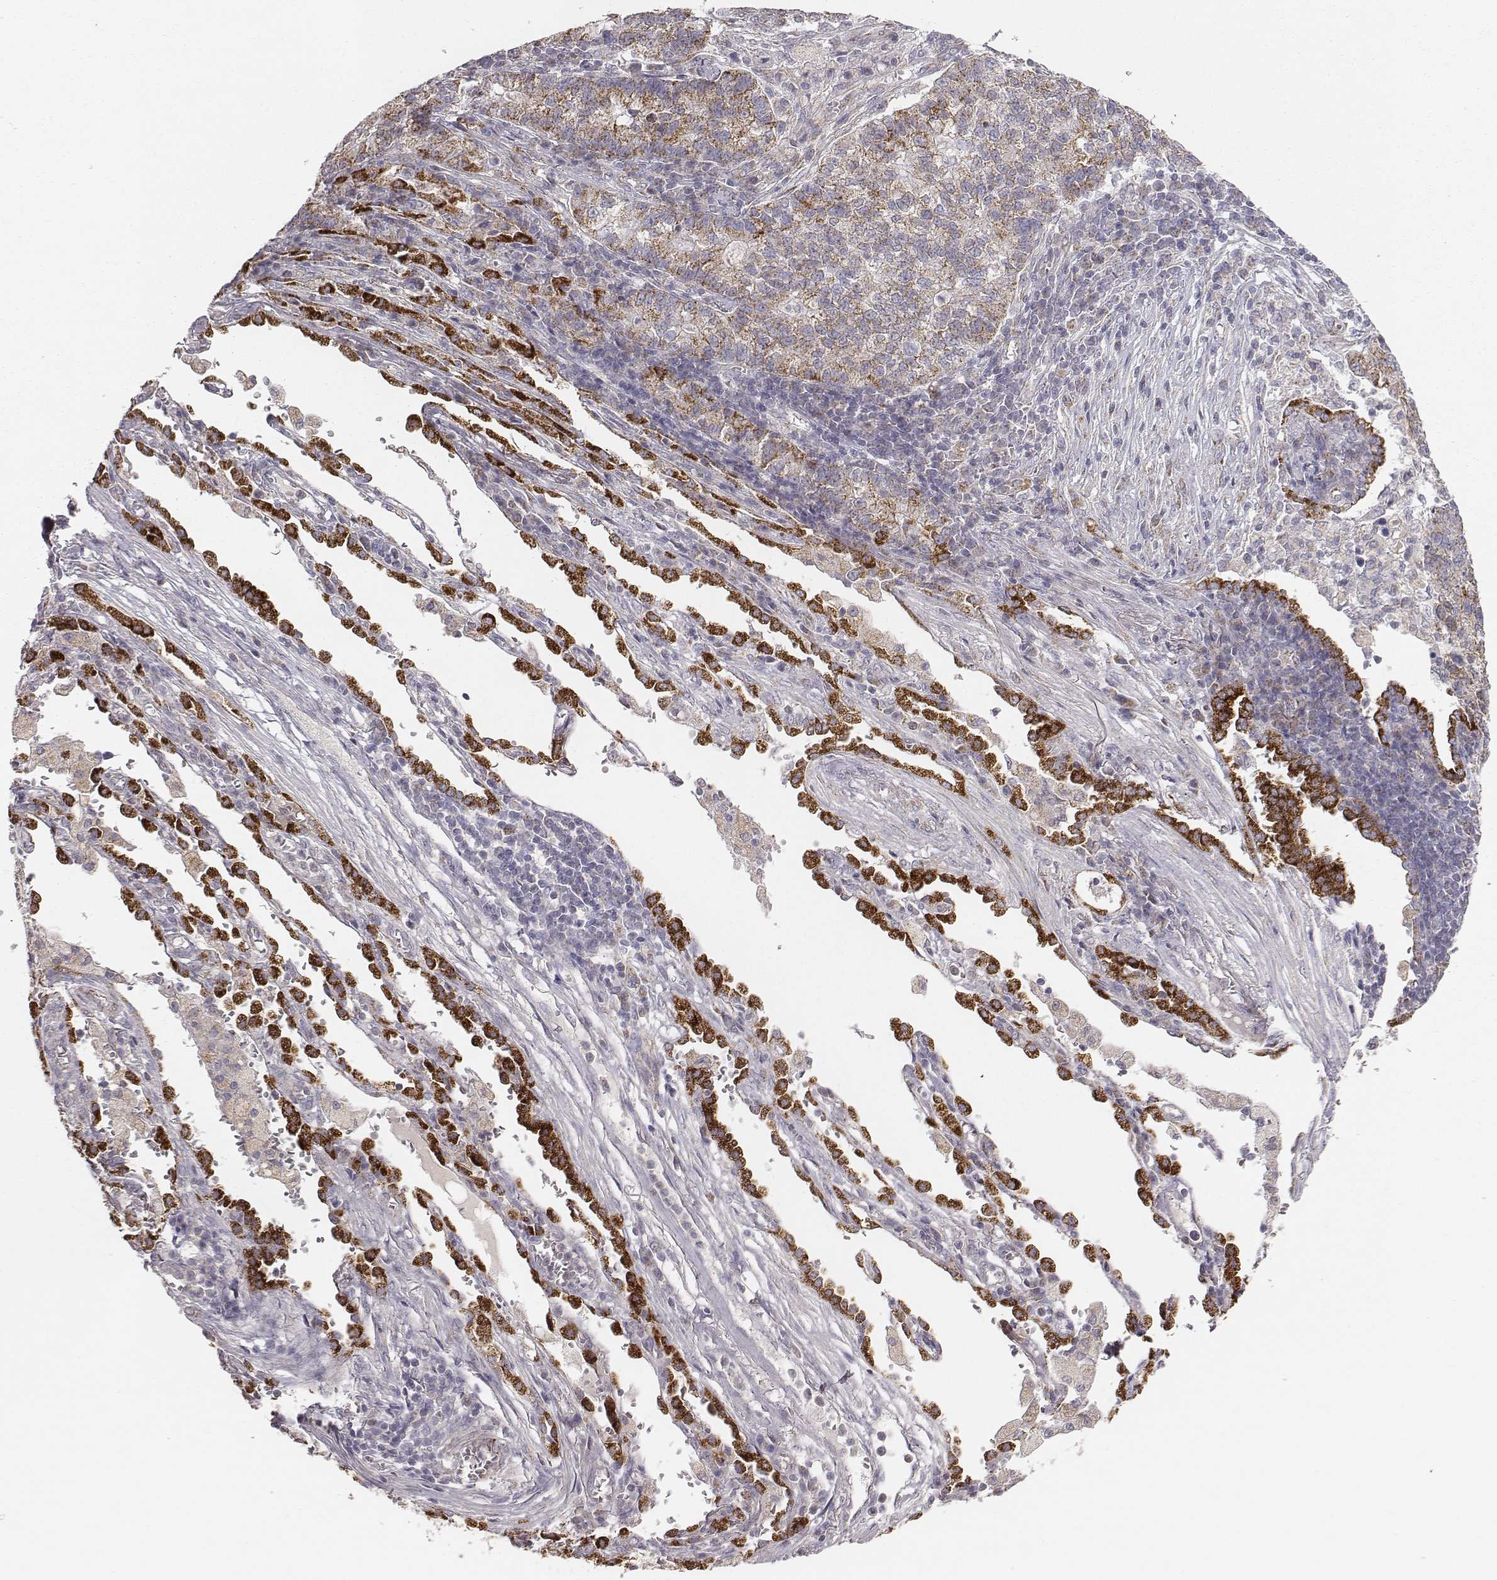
{"staining": {"intensity": "moderate", "quantity": ">75%", "location": "cytoplasmic/membranous"}, "tissue": "lung cancer", "cell_type": "Tumor cells", "image_type": "cancer", "snomed": [{"axis": "morphology", "description": "Adenocarcinoma, NOS"}, {"axis": "topography", "description": "Lung"}], "caption": "Lung cancer (adenocarcinoma) stained with immunohistochemistry demonstrates moderate cytoplasmic/membranous positivity in about >75% of tumor cells.", "gene": "ABCD3", "patient": {"sex": "male", "age": 57}}